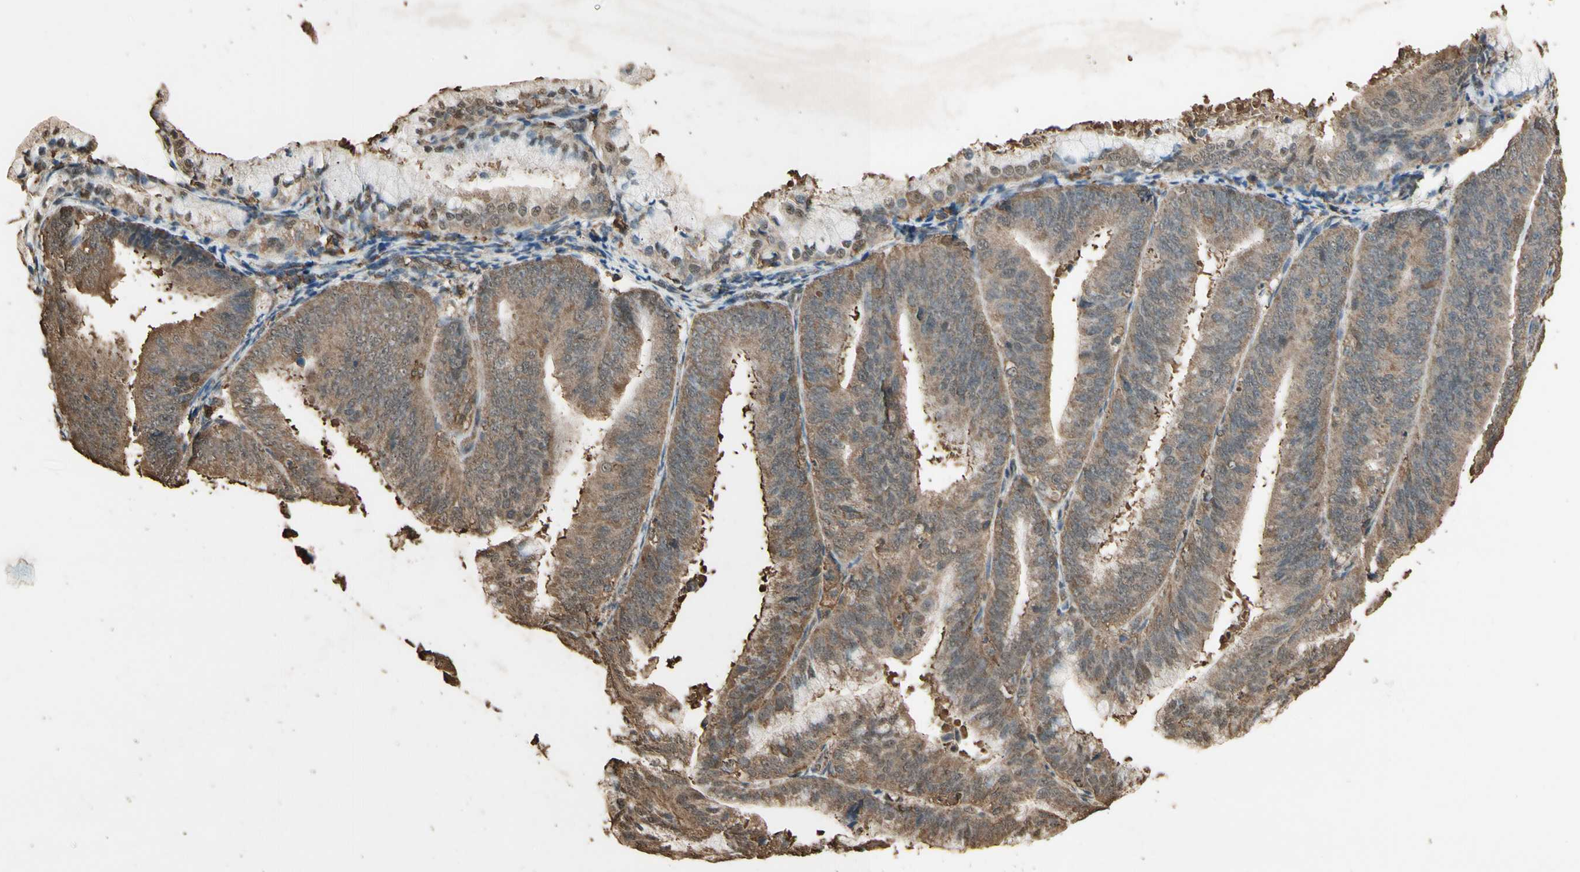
{"staining": {"intensity": "weak", "quantity": ">75%", "location": "cytoplasmic/membranous"}, "tissue": "endometrial cancer", "cell_type": "Tumor cells", "image_type": "cancer", "snomed": [{"axis": "morphology", "description": "Adenocarcinoma, NOS"}, {"axis": "topography", "description": "Endometrium"}], "caption": "IHC image of human endometrial cancer (adenocarcinoma) stained for a protein (brown), which exhibits low levels of weak cytoplasmic/membranous positivity in approximately >75% of tumor cells.", "gene": "TNFSF13B", "patient": {"sex": "female", "age": 63}}